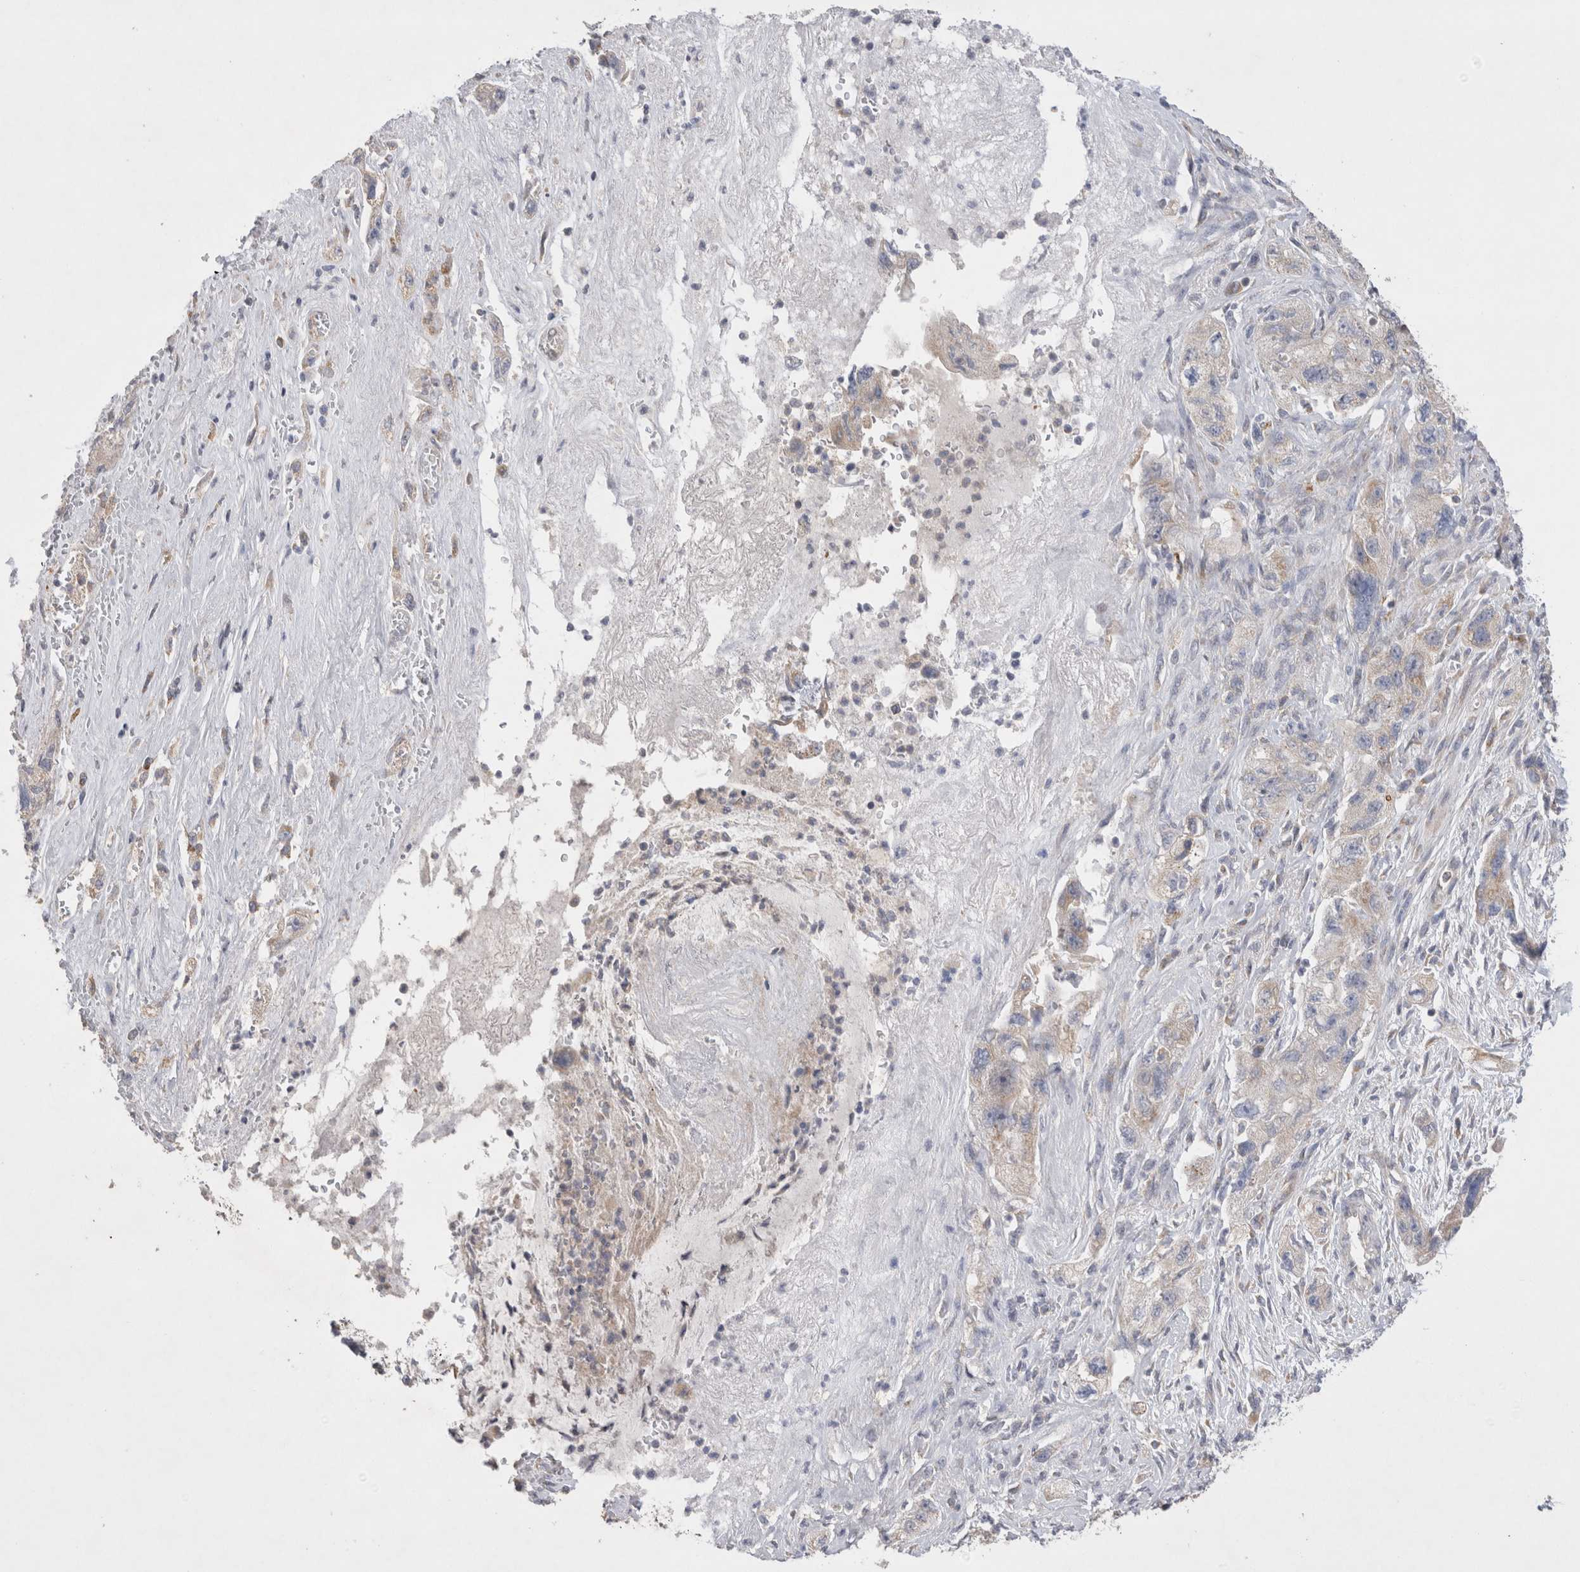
{"staining": {"intensity": "weak", "quantity": "<25%", "location": "cytoplasmic/membranous"}, "tissue": "pancreatic cancer", "cell_type": "Tumor cells", "image_type": "cancer", "snomed": [{"axis": "morphology", "description": "Adenocarcinoma, NOS"}, {"axis": "topography", "description": "Pancreas"}], "caption": "DAB immunohistochemical staining of pancreatic adenocarcinoma demonstrates no significant positivity in tumor cells.", "gene": "TBC1D16", "patient": {"sex": "female", "age": 73}}